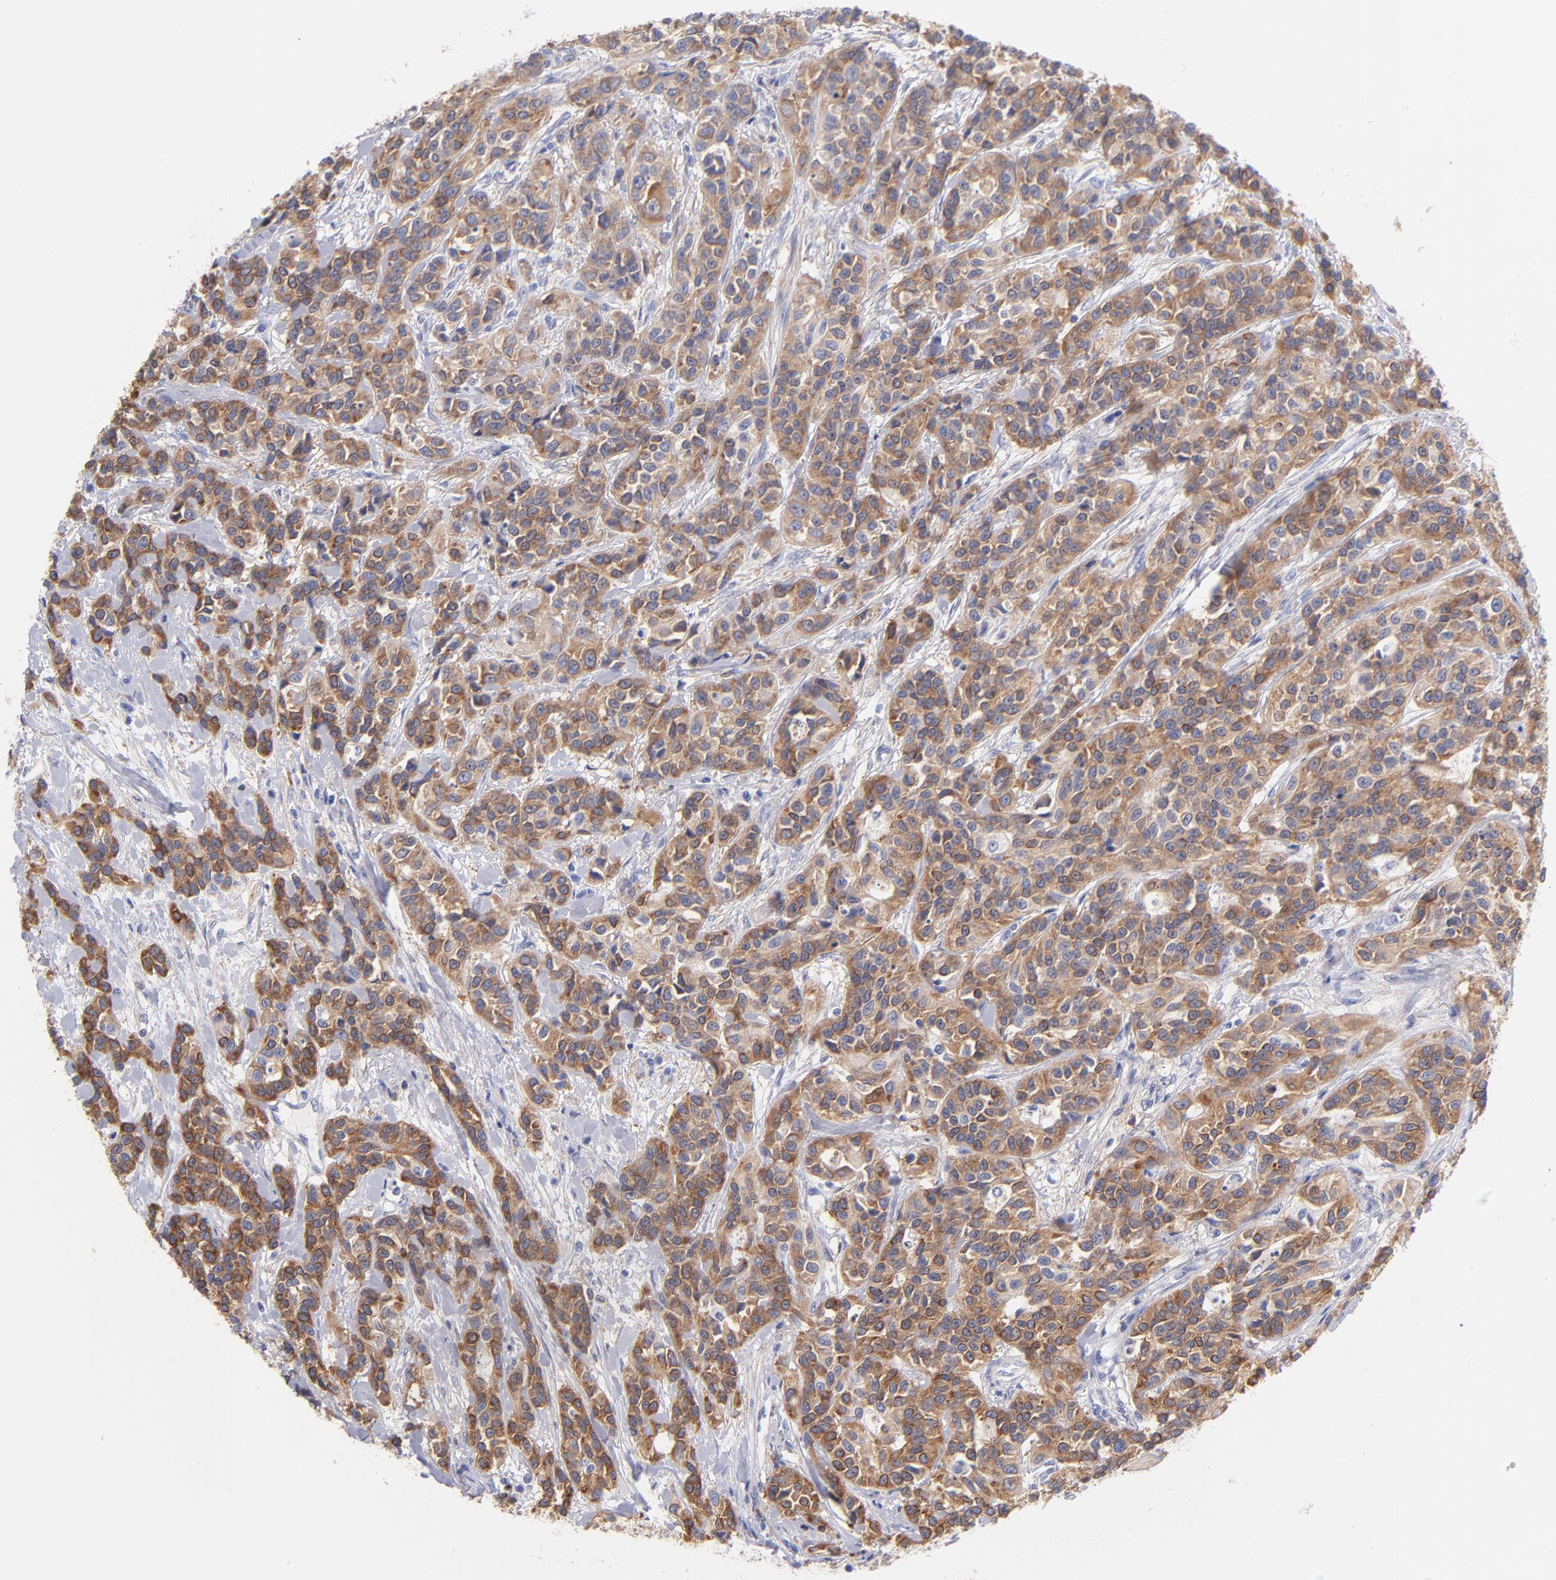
{"staining": {"intensity": "moderate", "quantity": ">75%", "location": "cytoplasmic/membranous"}, "tissue": "urothelial cancer", "cell_type": "Tumor cells", "image_type": "cancer", "snomed": [{"axis": "morphology", "description": "Urothelial carcinoma, High grade"}, {"axis": "topography", "description": "Urinary bladder"}], "caption": "Immunohistochemical staining of high-grade urothelial carcinoma exhibits medium levels of moderate cytoplasmic/membranous protein staining in about >75% of tumor cells. (brown staining indicates protein expression, while blue staining denotes nuclei).", "gene": "PRKCA", "patient": {"sex": "female", "age": 81}}